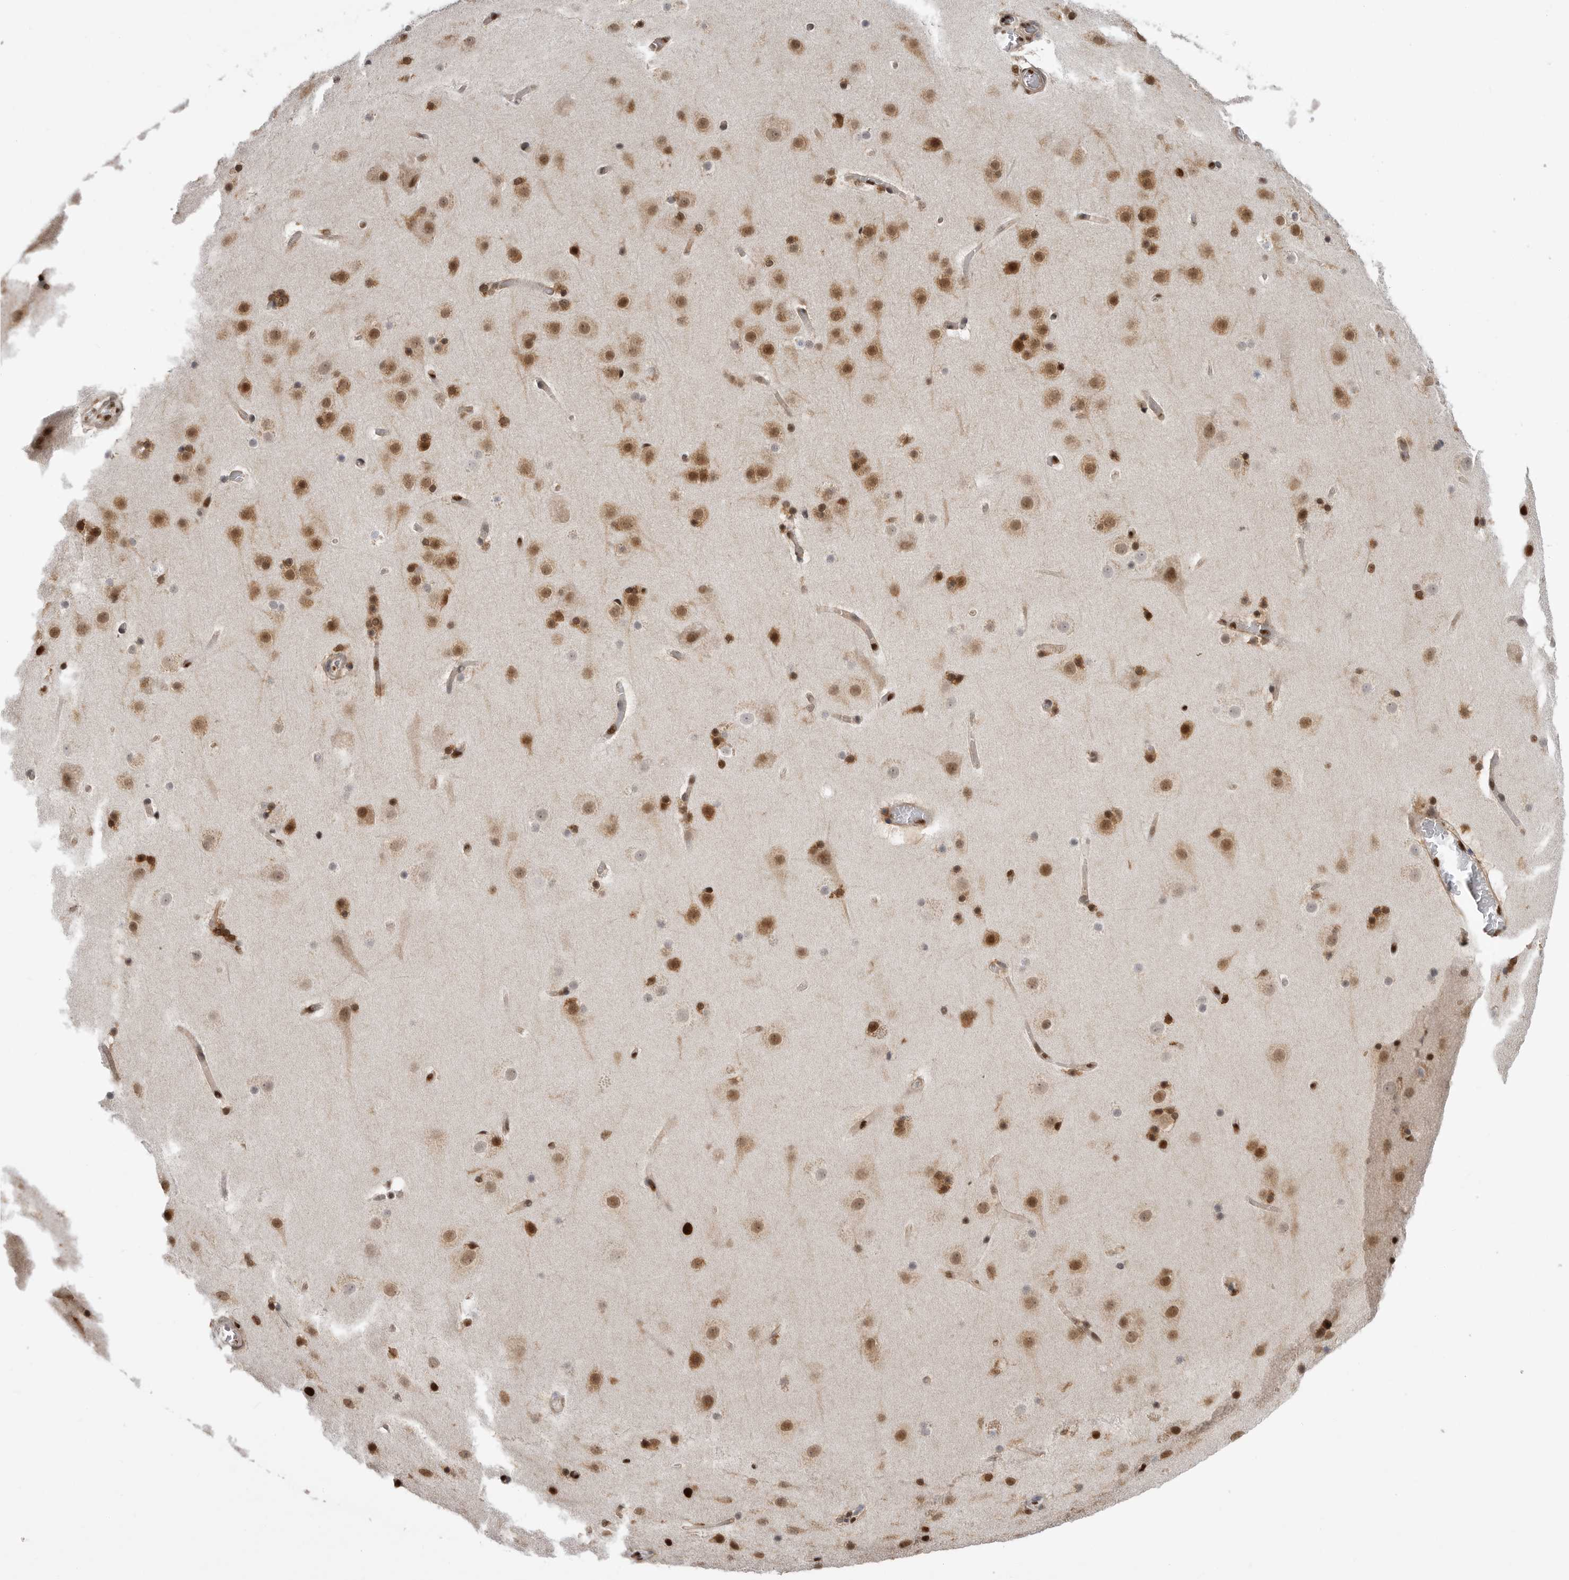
{"staining": {"intensity": "moderate", "quantity": ">75%", "location": "nuclear"}, "tissue": "cerebral cortex", "cell_type": "Endothelial cells", "image_type": "normal", "snomed": [{"axis": "morphology", "description": "Normal tissue, NOS"}, {"axis": "topography", "description": "Cerebral cortex"}], "caption": "About >75% of endothelial cells in benign cerebral cortex display moderate nuclear protein positivity as visualized by brown immunohistochemical staining.", "gene": "PPP1R8", "patient": {"sex": "male", "age": 57}}